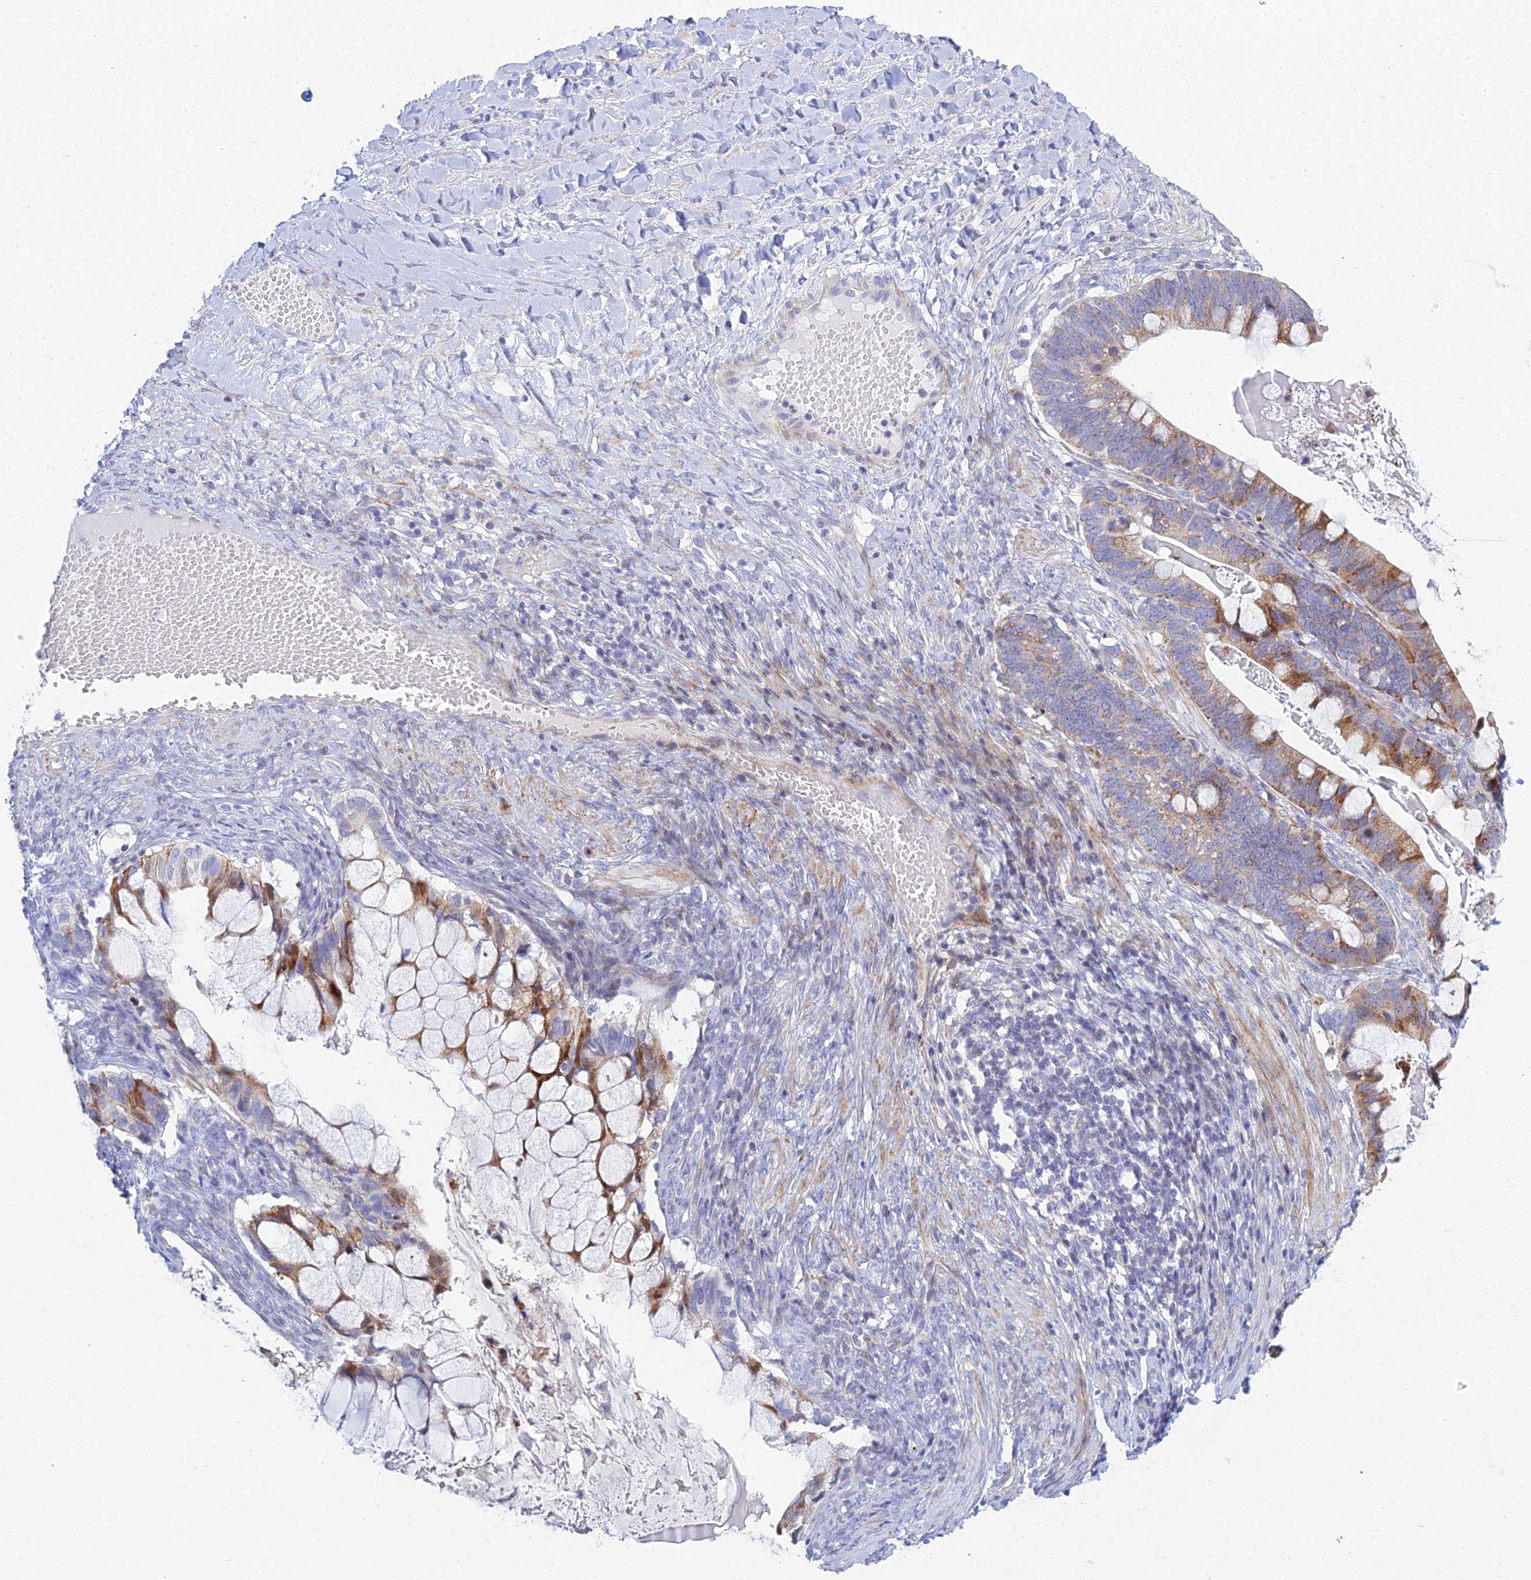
{"staining": {"intensity": "moderate", "quantity": "25%-75%", "location": "cytoplasmic/membranous"}, "tissue": "ovarian cancer", "cell_type": "Tumor cells", "image_type": "cancer", "snomed": [{"axis": "morphology", "description": "Cystadenocarcinoma, mucinous, NOS"}, {"axis": "topography", "description": "Ovary"}], "caption": "Human ovarian mucinous cystadenocarcinoma stained with a brown dye demonstrates moderate cytoplasmic/membranous positive expression in approximately 25%-75% of tumor cells.", "gene": "PRR13", "patient": {"sex": "female", "age": 61}}